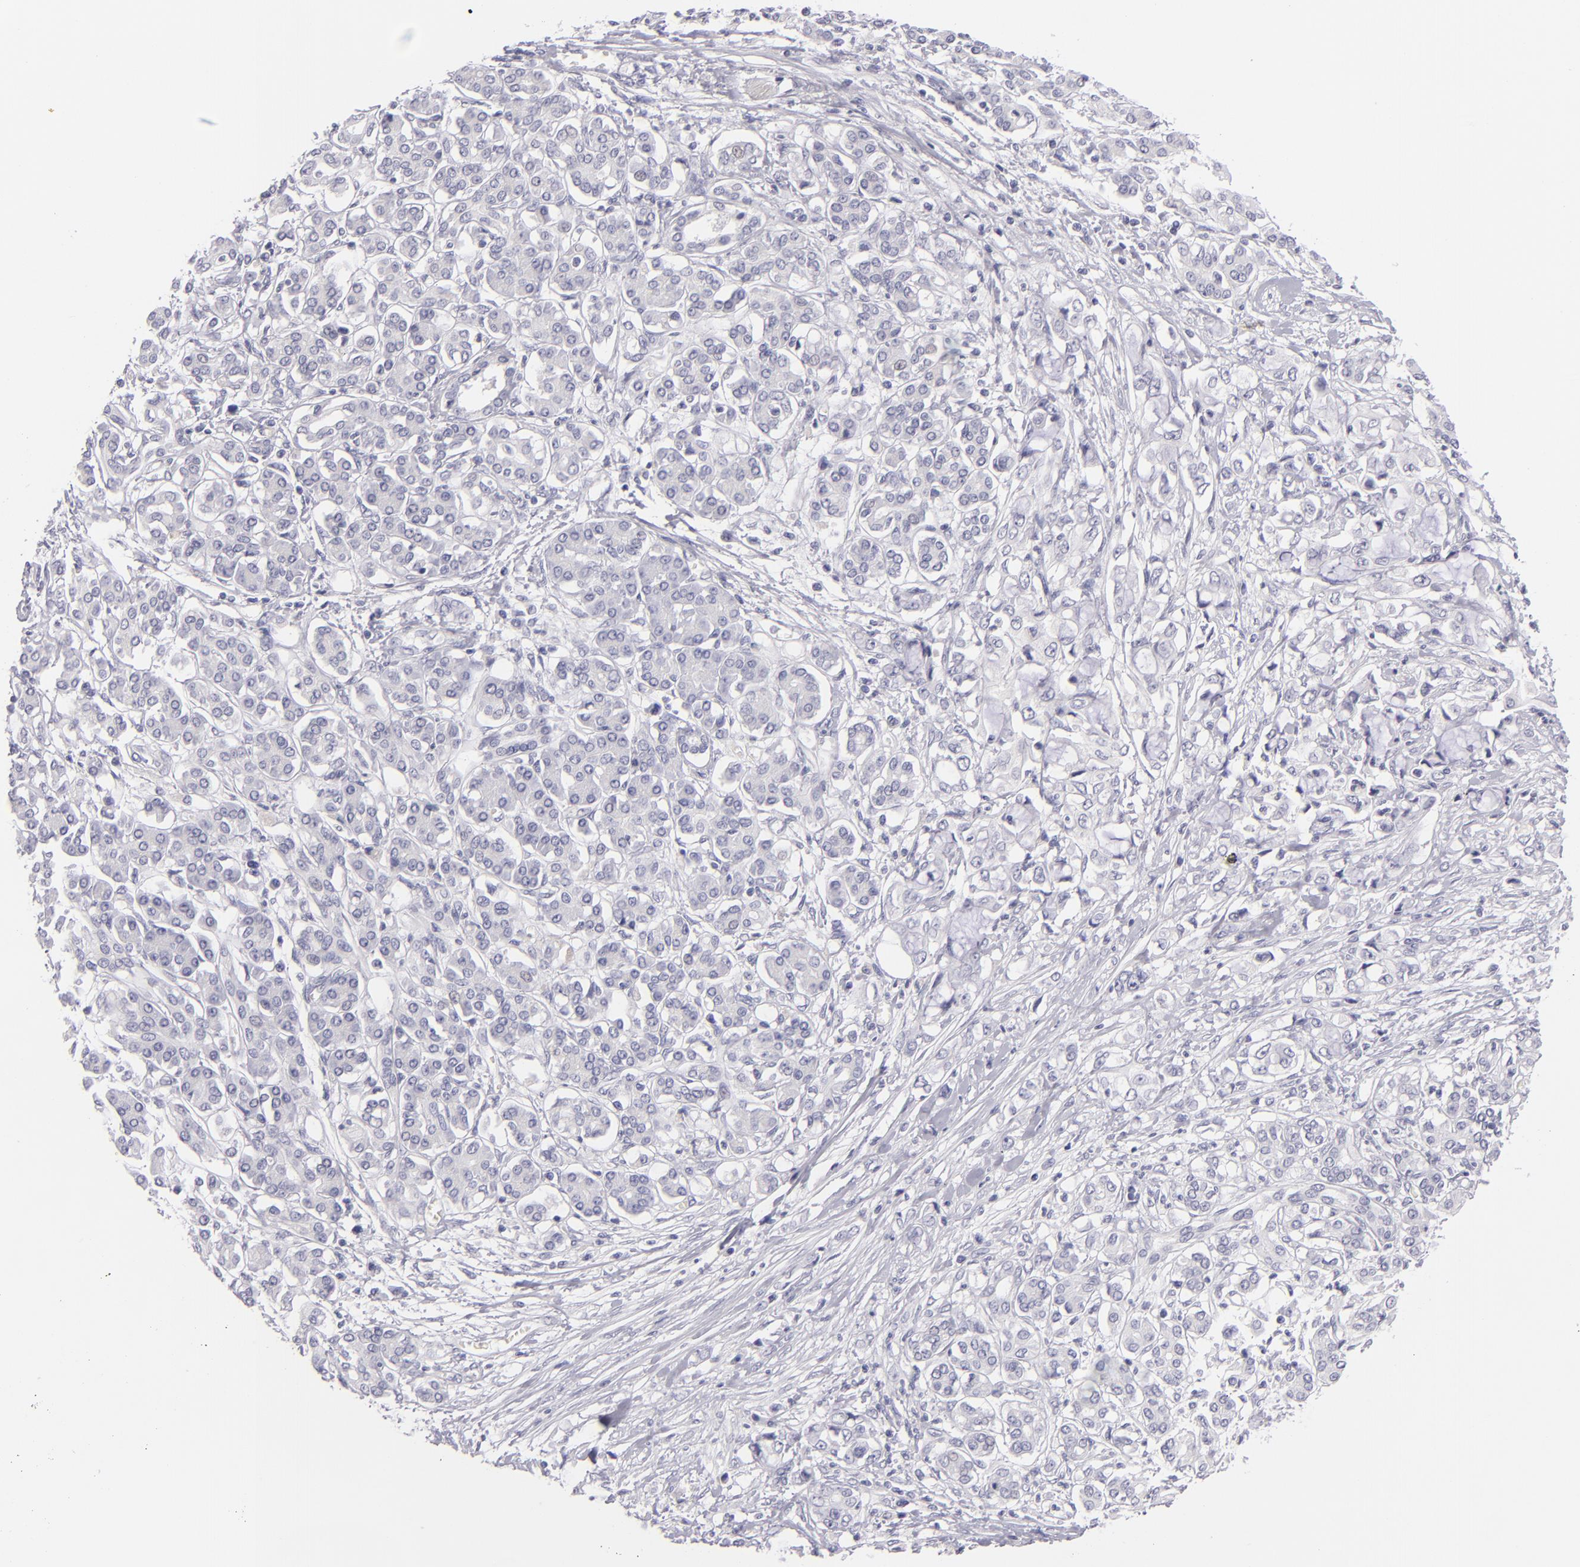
{"staining": {"intensity": "negative", "quantity": "none", "location": "none"}, "tissue": "pancreatic cancer", "cell_type": "Tumor cells", "image_type": "cancer", "snomed": [{"axis": "morphology", "description": "Adenocarcinoma, NOS"}, {"axis": "topography", "description": "Pancreas"}], "caption": "Immunohistochemical staining of pancreatic cancer shows no significant expression in tumor cells. (DAB (3,3'-diaminobenzidine) IHC visualized using brightfield microscopy, high magnification).", "gene": "TNNC1", "patient": {"sex": "female", "age": 70}}